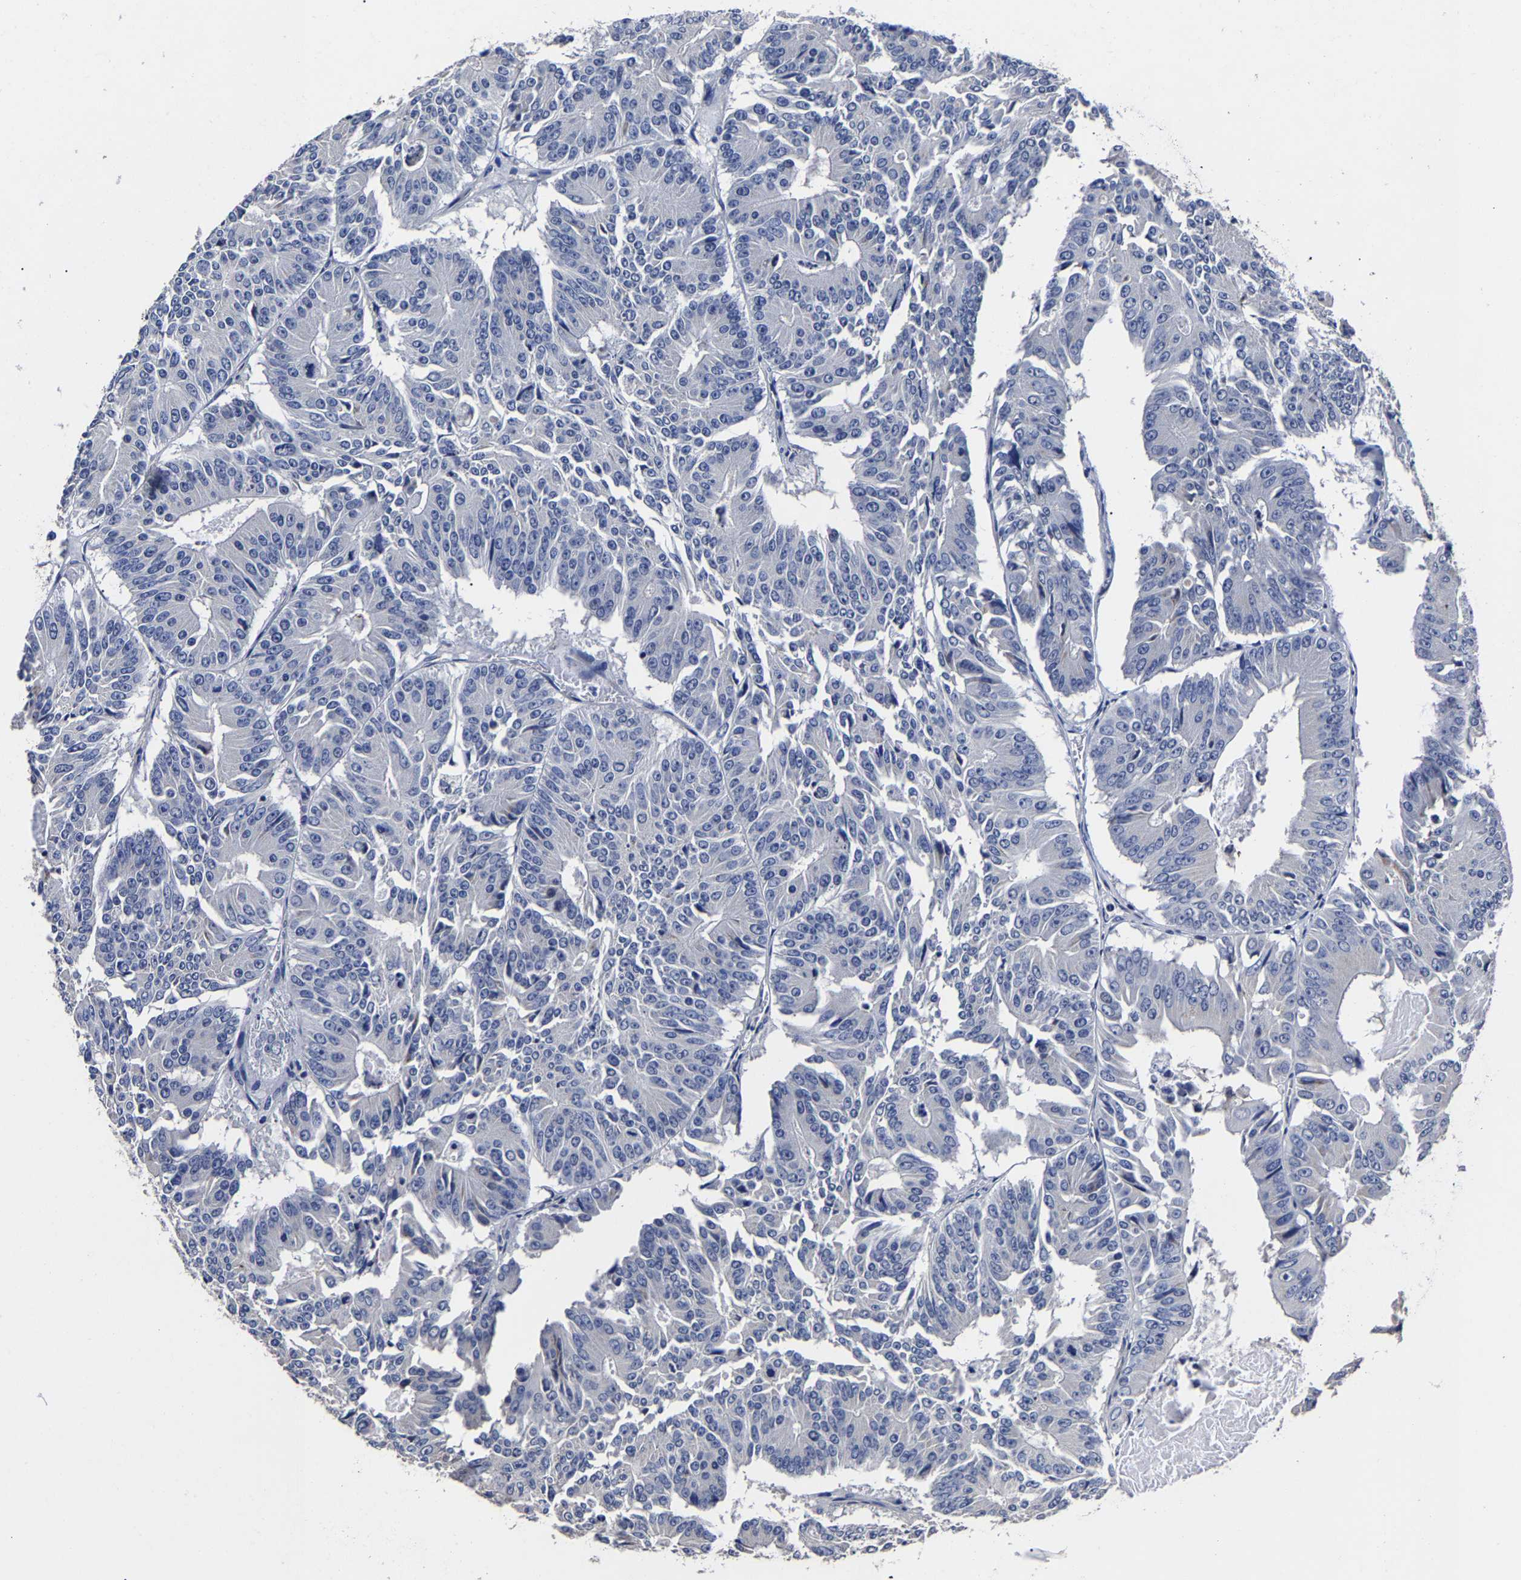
{"staining": {"intensity": "negative", "quantity": "none", "location": "none"}, "tissue": "colorectal cancer", "cell_type": "Tumor cells", "image_type": "cancer", "snomed": [{"axis": "morphology", "description": "Adenocarcinoma, NOS"}, {"axis": "topography", "description": "Colon"}], "caption": "Tumor cells show no significant staining in adenocarcinoma (colorectal). Nuclei are stained in blue.", "gene": "AKAP4", "patient": {"sex": "male", "age": 87}}